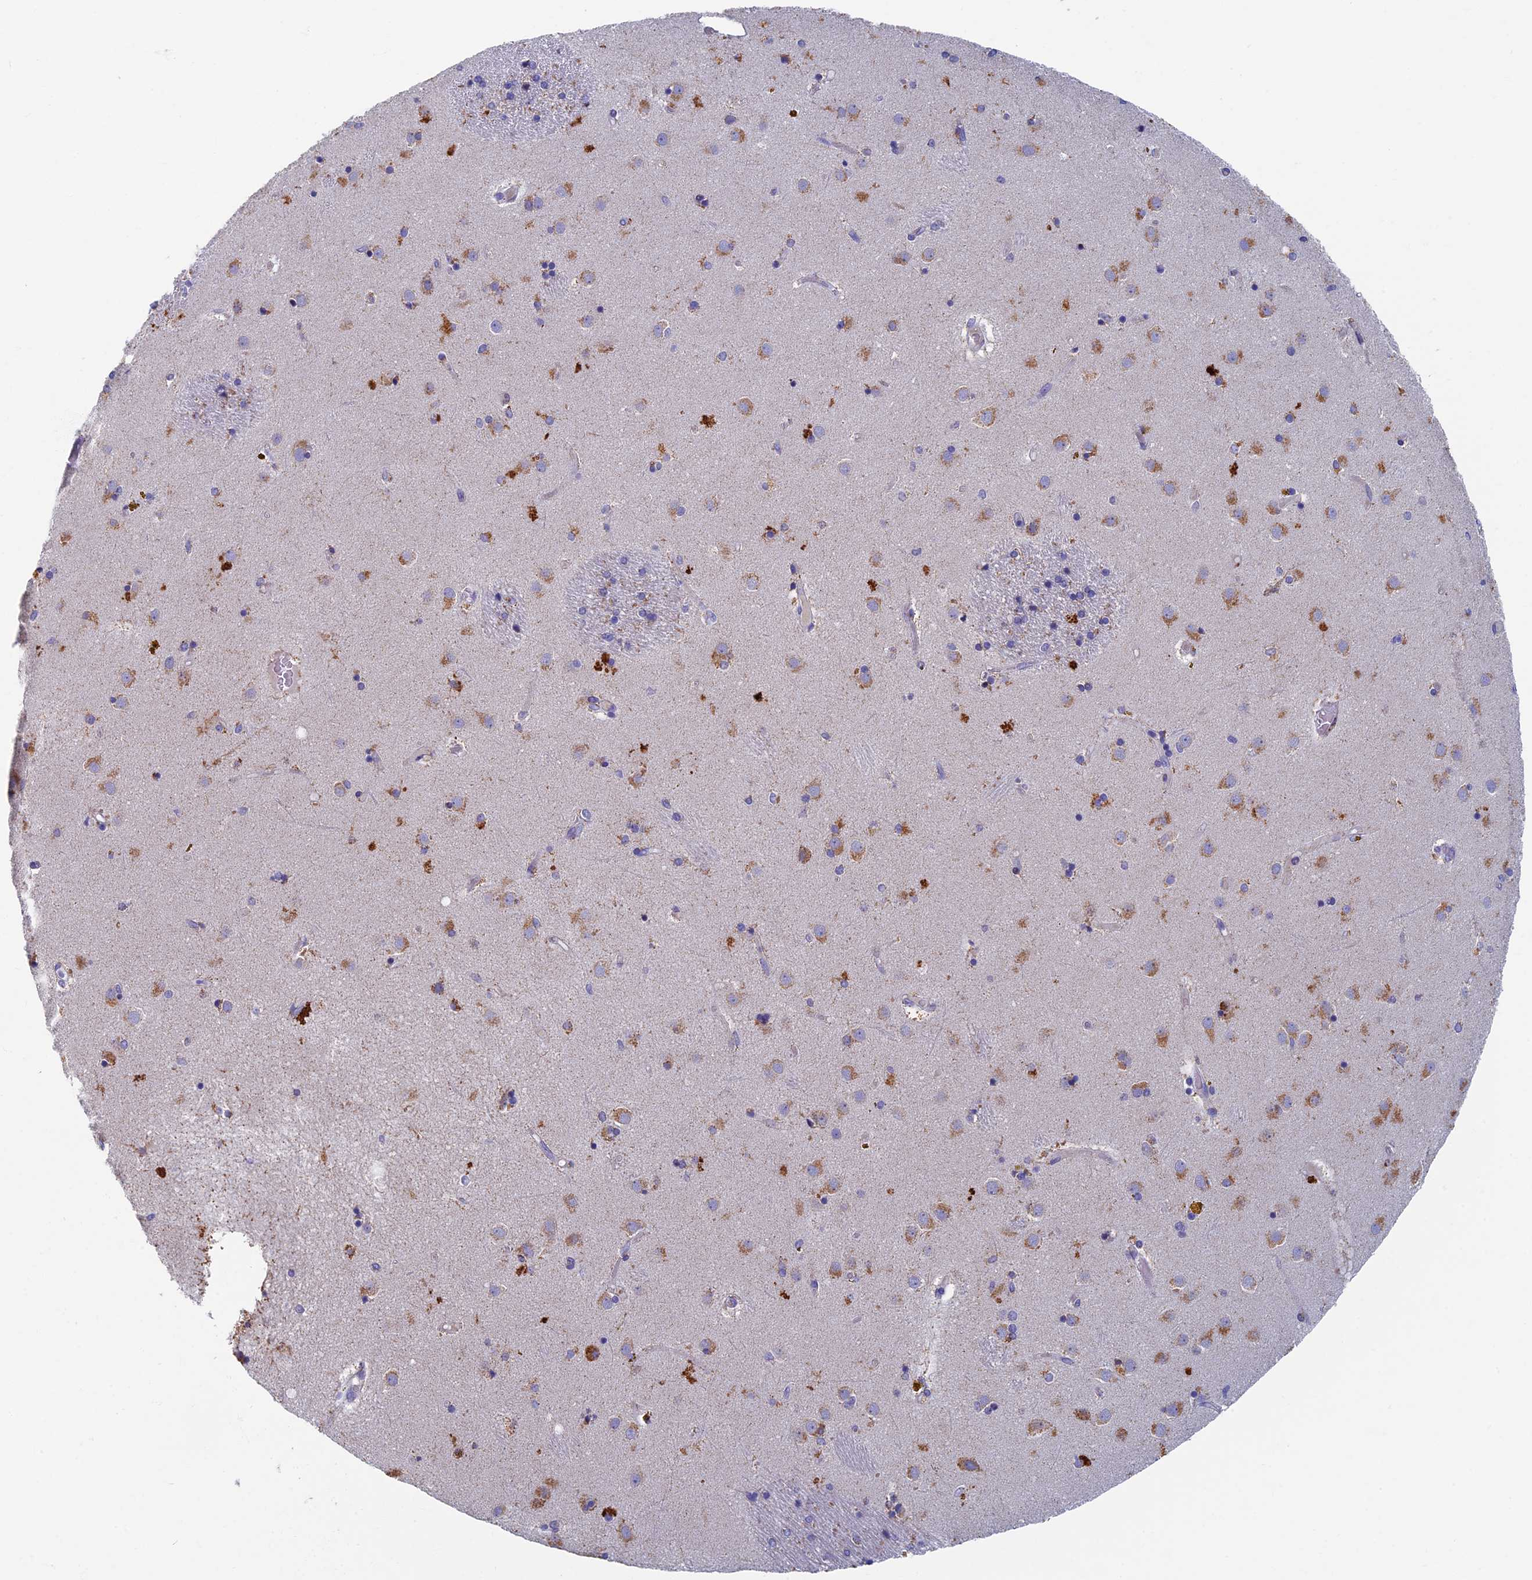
{"staining": {"intensity": "moderate", "quantity": "<25%", "location": "cytoplasmic/membranous"}, "tissue": "caudate", "cell_type": "Glial cells", "image_type": "normal", "snomed": [{"axis": "morphology", "description": "Normal tissue, NOS"}, {"axis": "topography", "description": "Lateral ventricle wall"}], "caption": "Immunohistochemical staining of benign caudate shows low levels of moderate cytoplasmic/membranous positivity in about <25% of glial cells. The staining is performed using DAB (3,3'-diaminobenzidine) brown chromogen to label protein expression. The nuclei are counter-stained blue using hematoxylin.", "gene": "OAT", "patient": {"sex": "male", "age": 70}}